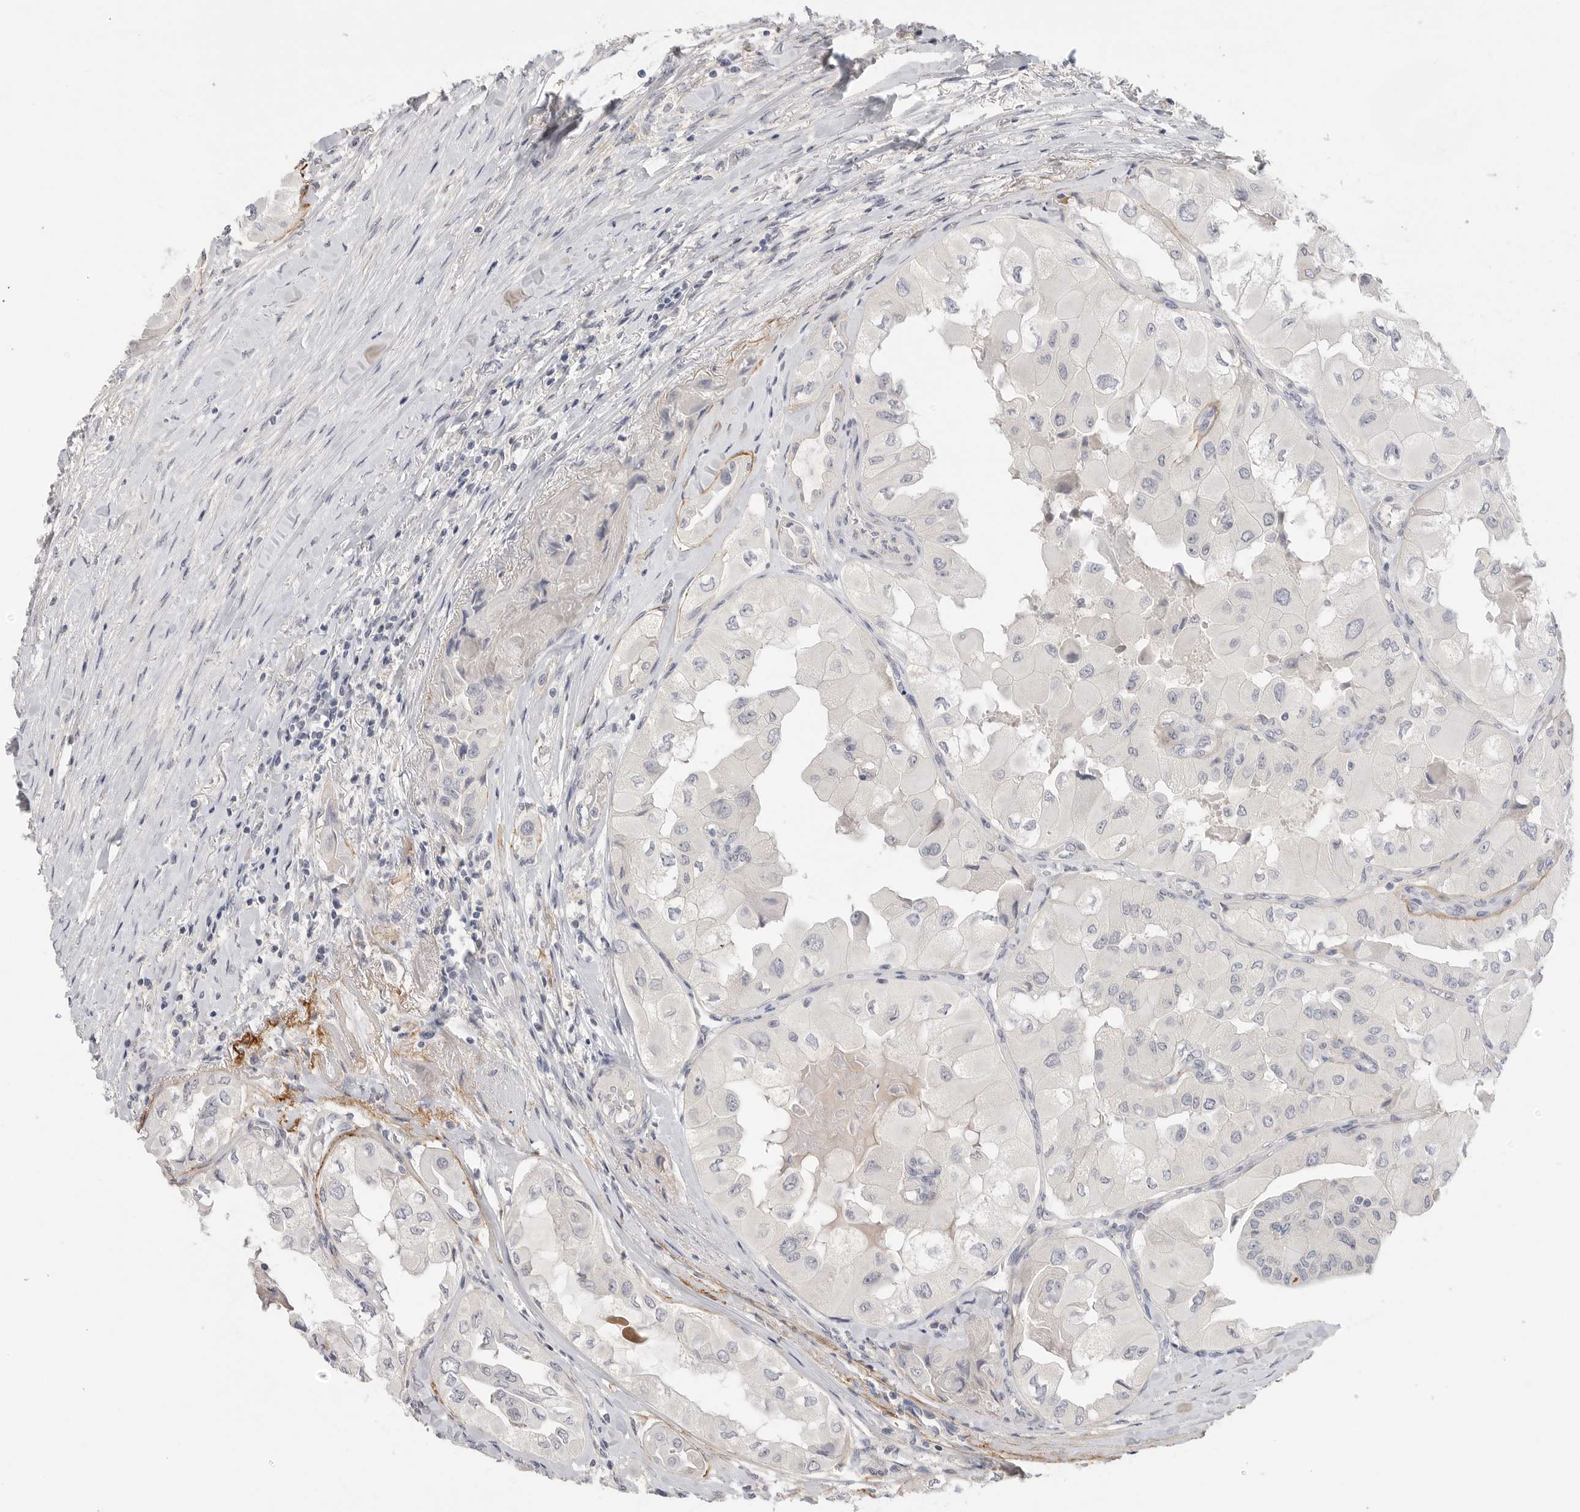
{"staining": {"intensity": "negative", "quantity": "none", "location": "none"}, "tissue": "thyroid cancer", "cell_type": "Tumor cells", "image_type": "cancer", "snomed": [{"axis": "morphology", "description": "Papillary adenocarcinoma, NOS"}, {"axis": "topography", "description": "Thyroid gland"}], "caption": "This is an immunohistochemistry histopathology image of thyroid papillary adenocarcinoma. There is no expression in tumor cells.", "gene": "FBN2", "patient": {"sex": "female", "age": 59}}